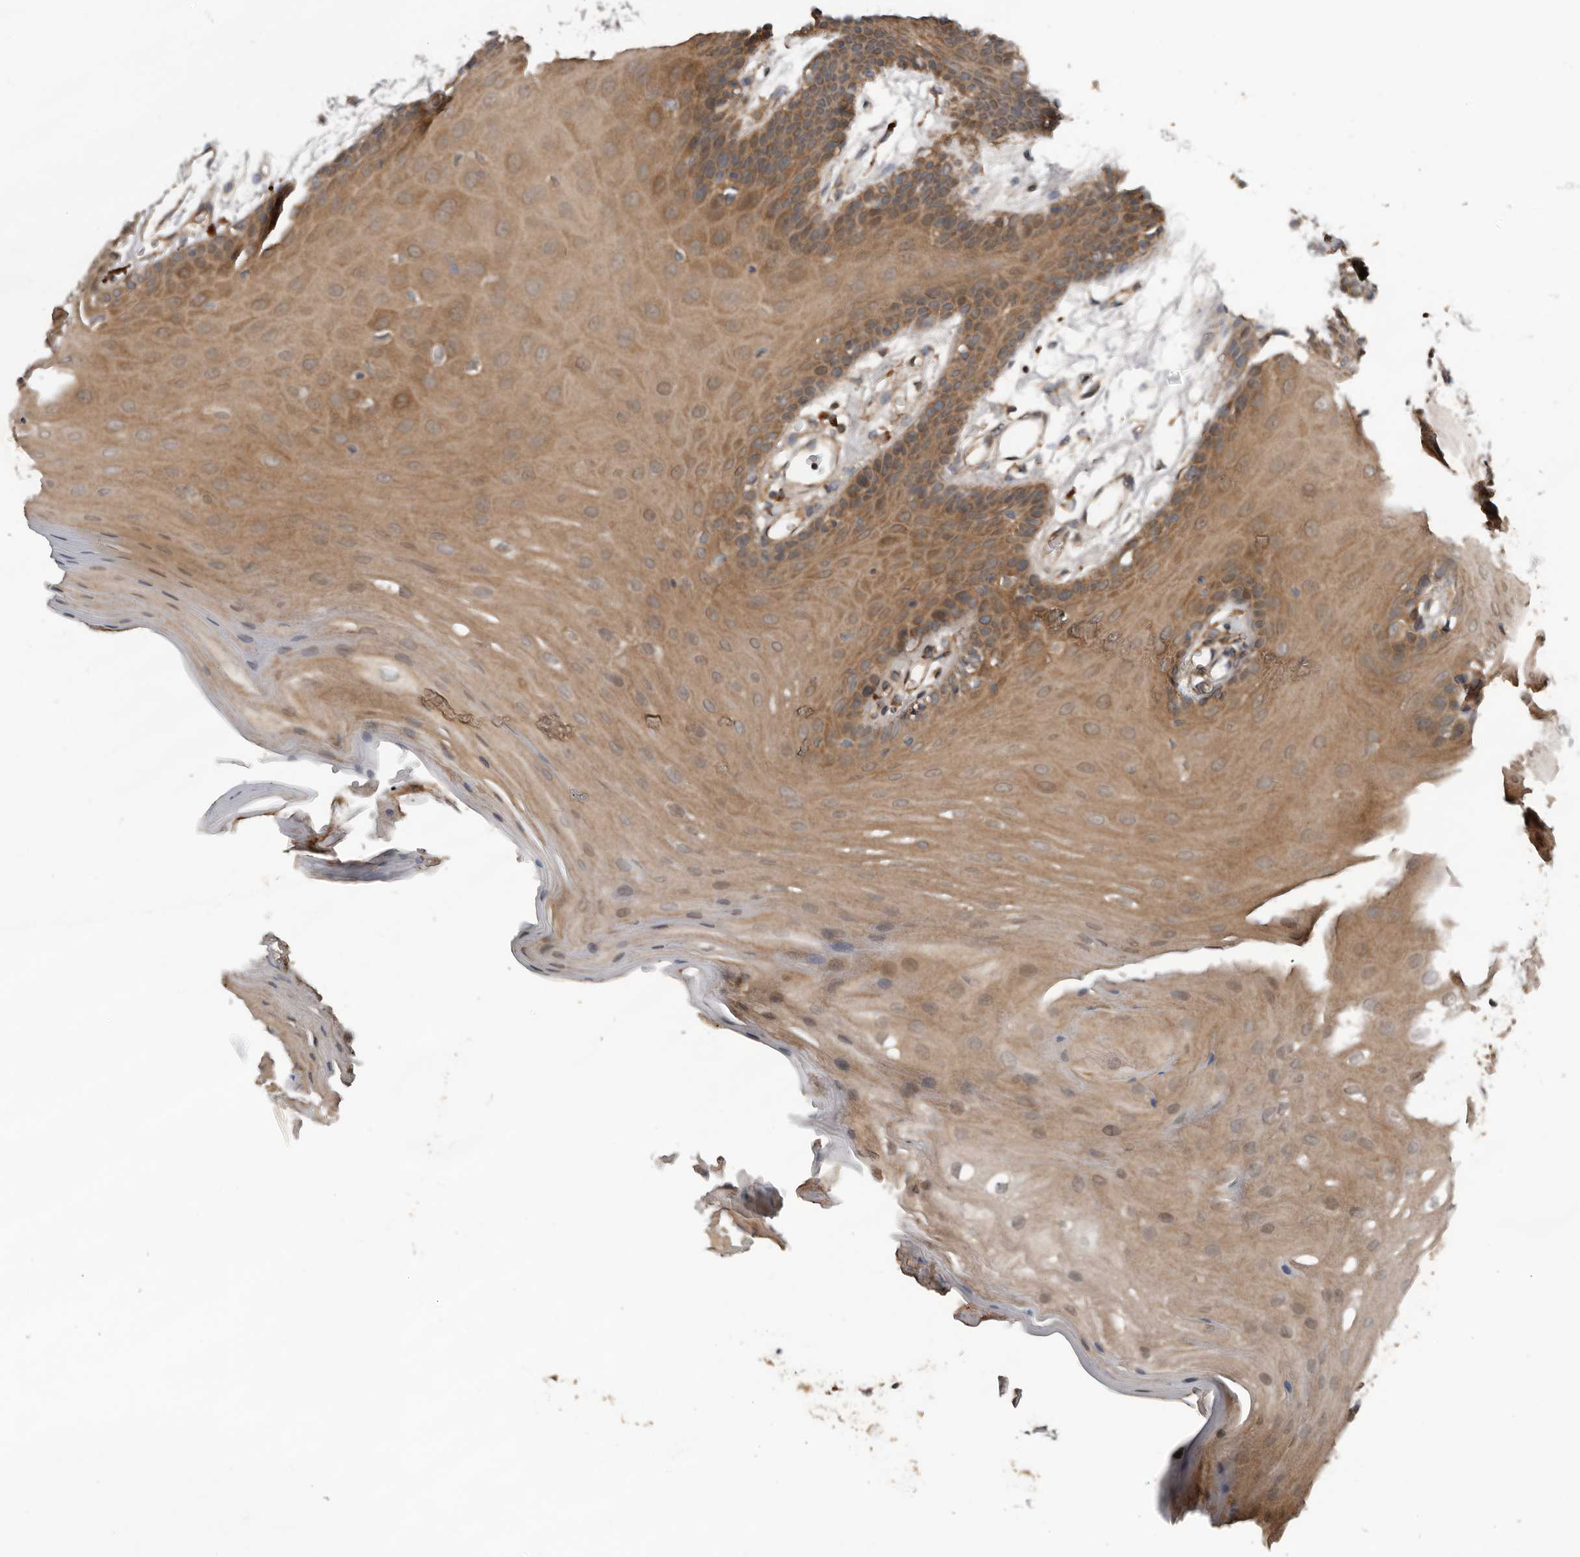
{"staining": {"intensity": "moderate", "quantity": "25%-75%", "location": "cytoplasmic/membranous"}, "tissue": "oral mucosa", "cell_type": "Squamous epithelial cells", "image_type": "normal", "snomed": [{"axis": "morphology", "description": "Normal tissue, NOS"}, {"axis": "morphology", "description": "Squamous cell carcinoma, NOS"}, {"axis": "topography", "description": "Skeletal muscle"}, {"axis": "topography", "description": "Oral tissue"}, {"axis": "topography", "description": "Salivary gland"}, {"axis": "topography", "description": "Head-Neck"}], "caption": "Immunohistochemical staining of normal oral mucosa shows moderate cytoplasmic/membranous protein expression in approximately 25%-75% of squamous epithelial cells. (IHC, brightfield microscopy, high magnification).", "gene": "DNAJB4", "patient": {"sex": "male", "age": 54}}